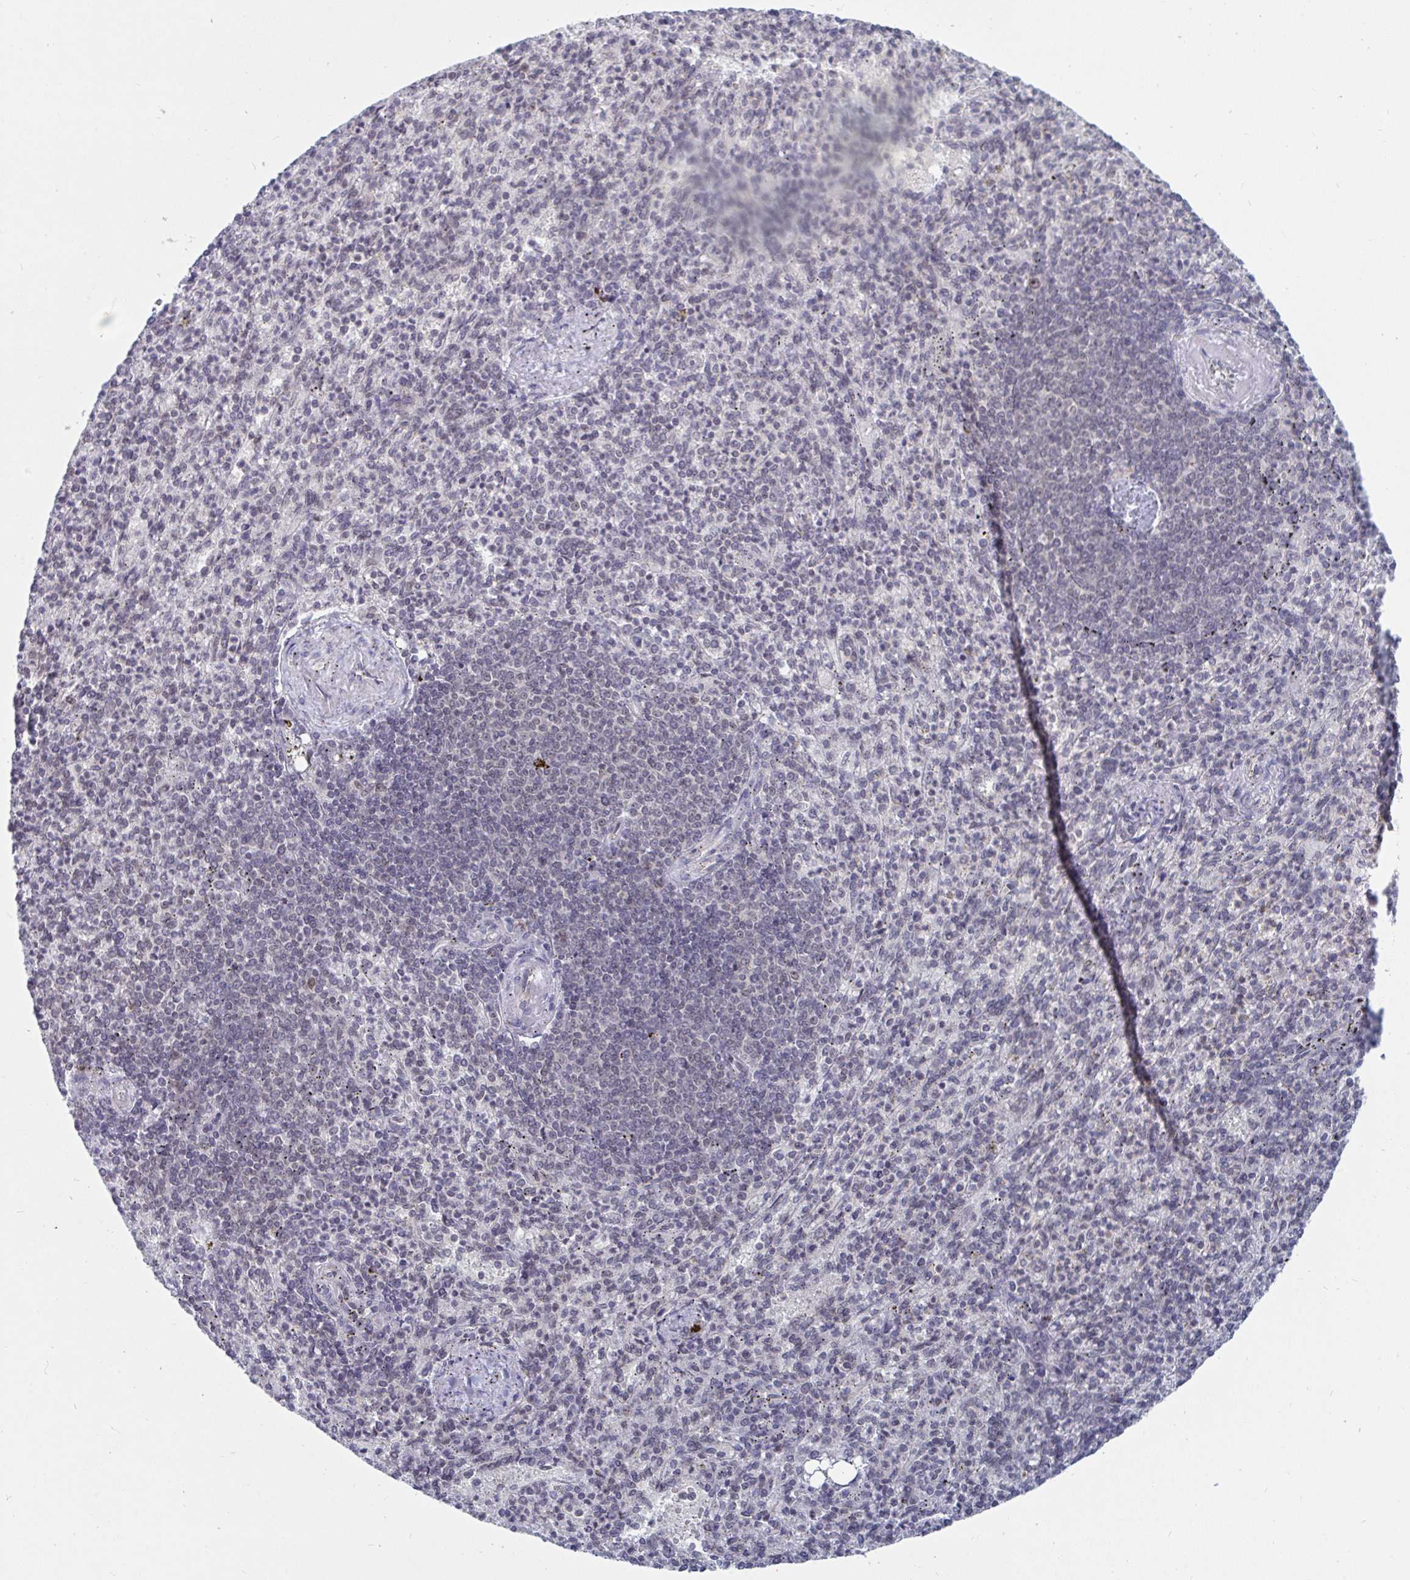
{"staining": {"intensity": "negative", "quantity": "none", "location": "none"}, "tissue": "spleen", "cell_type": "Cells in red pulp", "image_type": "normal", "snomed": [{"axis": "morphology", "description": "Normal tissue, NOS"}, {"axis": "topography", "description": "Spleen"}], "caption": "Immunohistochemistry photomicrograph of benign spleen: spleen stained with DAB (3,3'-diaminobenzidine) demonstrates no significant protein positivity in cells in red pulp.", "gene": "TRIP12", "patient": {"sex": "female", "age": 74}}